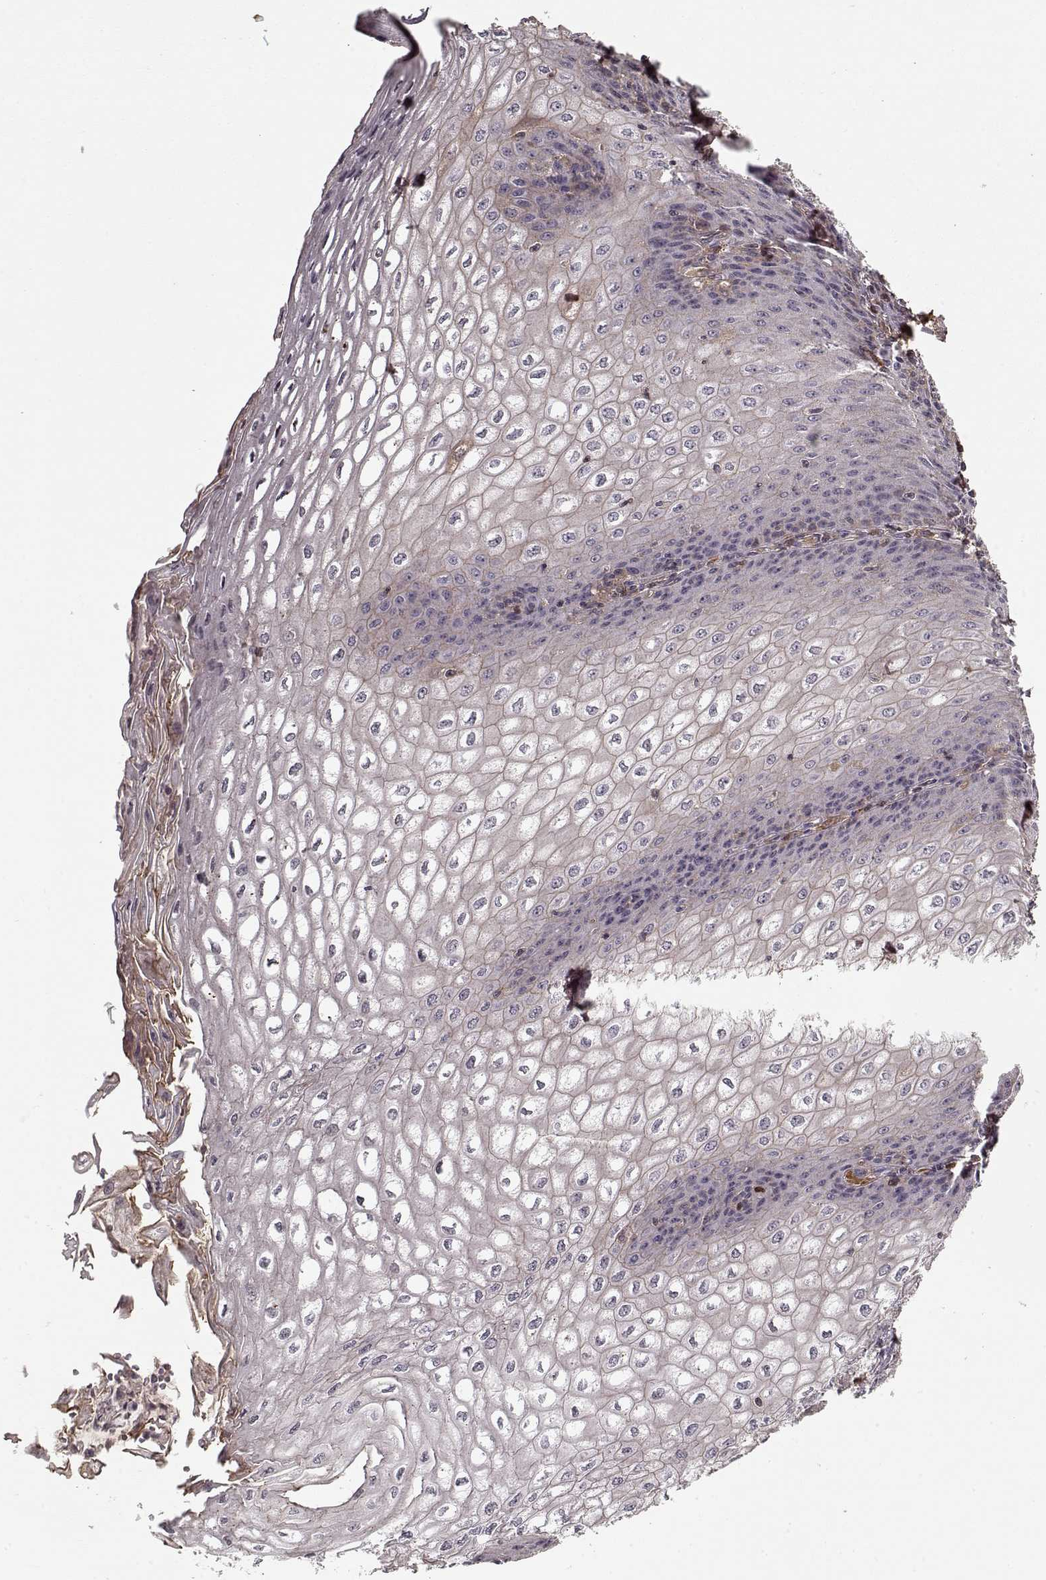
{"staining": {"intensity": "weak", "quantity": "<25%", "location": "cytoplasmic/membranous"}, "tissue": "esophagus", "cell_type": "Squamous epithelial cells", "image_type": "normal", "snomed": [{"axis": "morphology", "description": "Normal tissue, NOS"}, {"axis": "topography", "description": "Esophagus"}], "caption": "The photomicrograph demonstrates no significant staining in squamous epithelial cells of esophagus.", "gene": "AFM", "patient": {"sex": "male", "age": 58}}